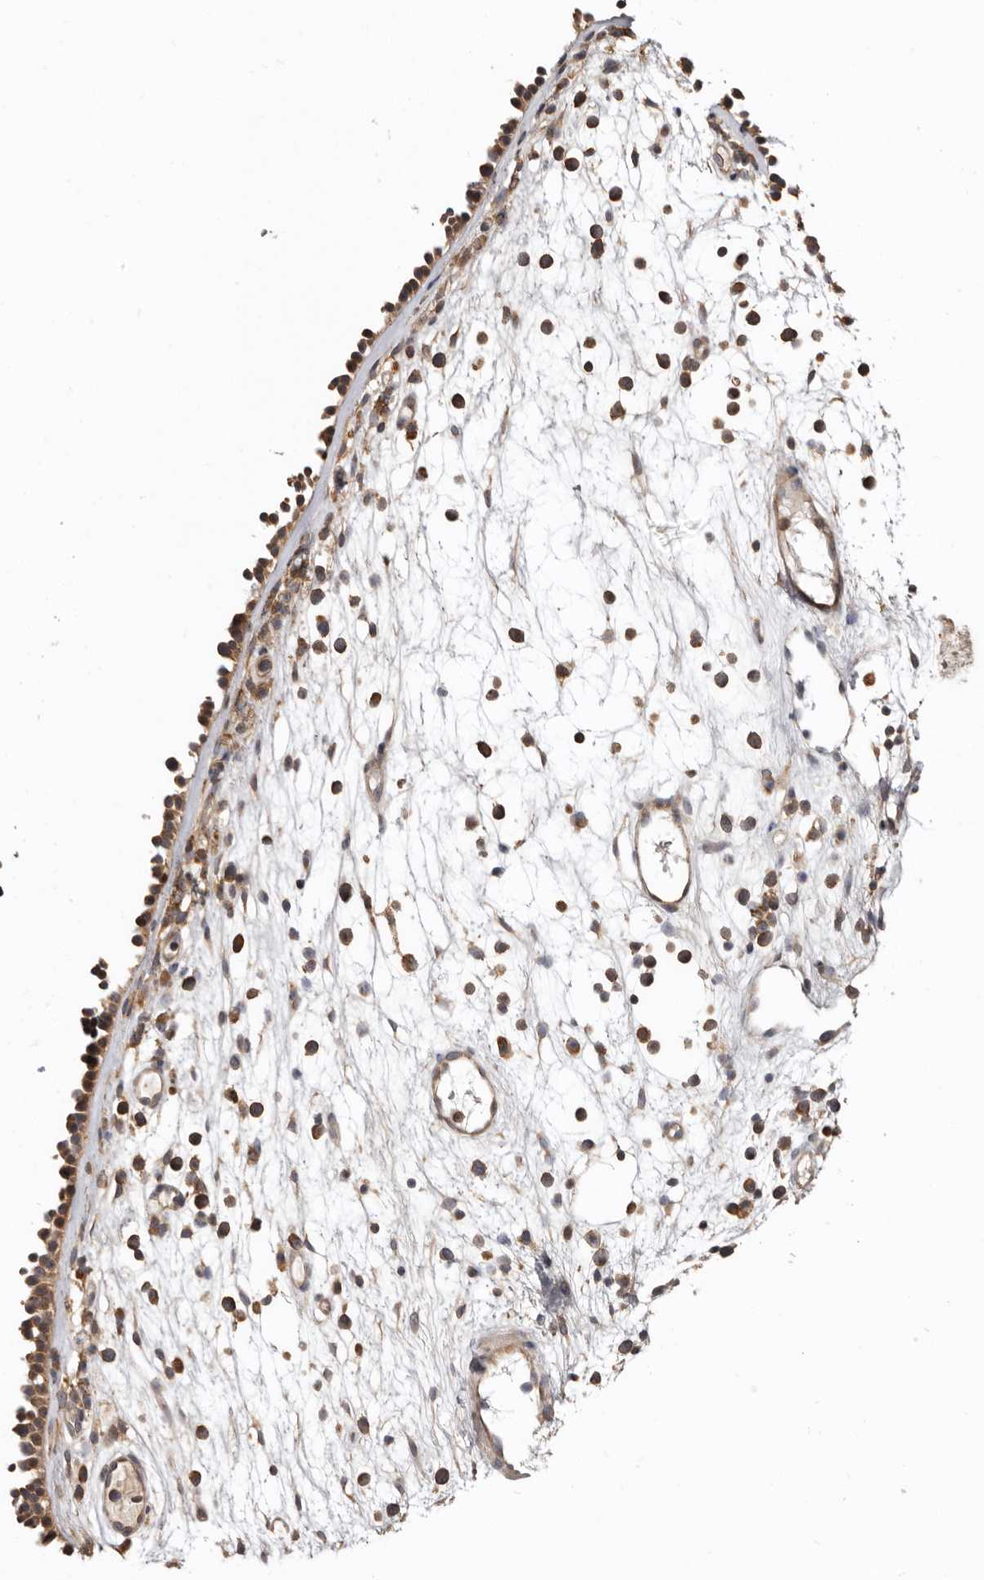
{"staining": {"intensity": "moderate", "quantity": ">75%", "location": "cytoplasmic/membranous"}, "tissue": "nasopharynx", "cell_type": "Respiratory epithelial cells", "image_type": "normal", "snomed": [{"axis": "morphology", "description": "Normal tissue, NOS"}, {"axis": "morphology", "description": "Inflammation, NOS"}, {"axis": "morphology", "description": "Malignant melanoma, Metastatic site"}, {"axis": "topography", "description": "Nasopharynx"}], "caption": "Immunohistochemical staining of normal human nasopharynx demonstrates moderate cytoplasmic/membranous protein positivity in approximately >75% of respiratory epithelial cells. Immunohistochemistry stains the protein in brown and the nuclei are stained blue.", "gene": "TMUB1", "patient": {"sex": "male", "age": 70}}